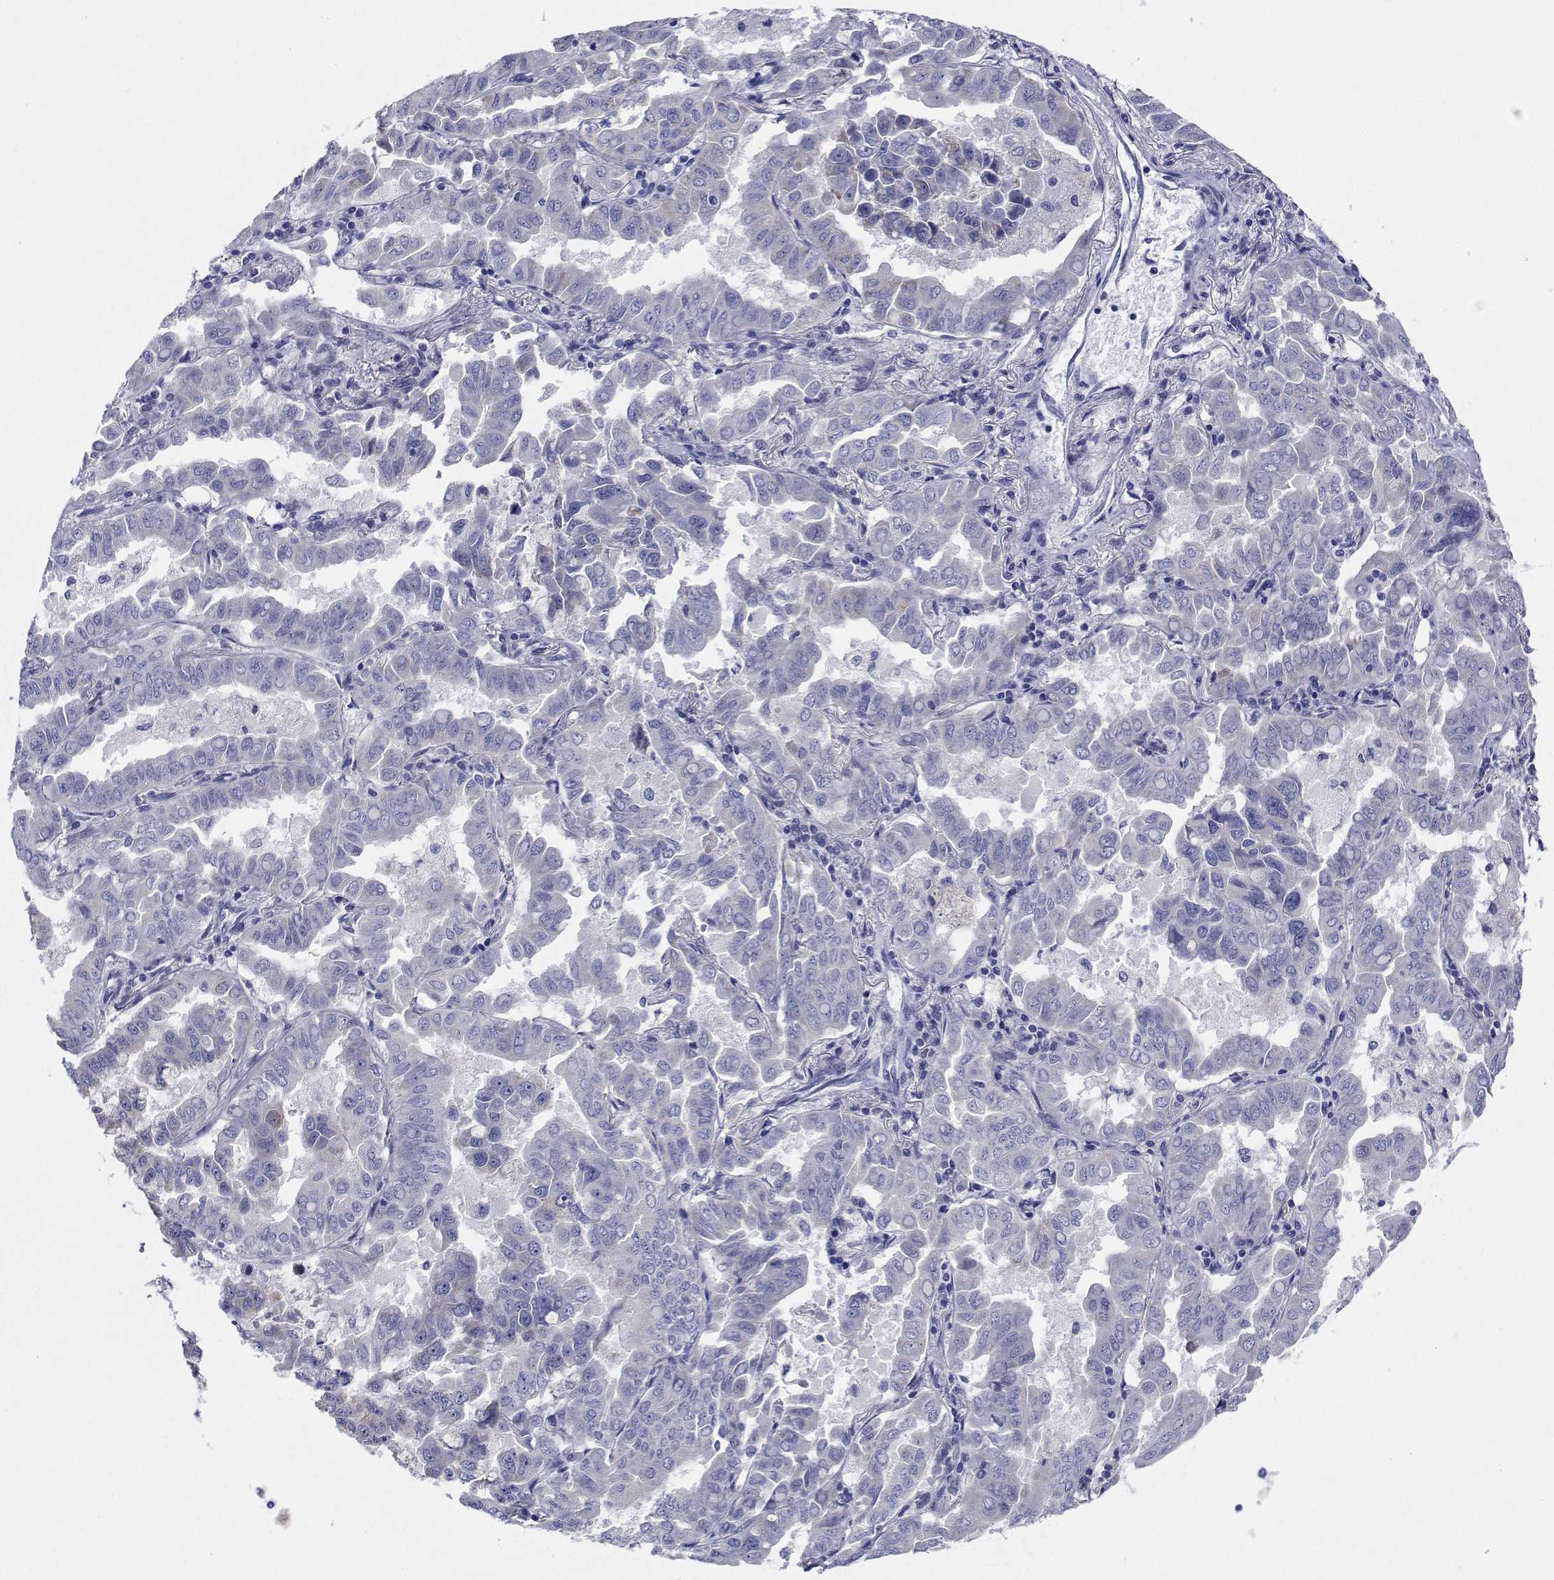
{"staining": {"intensity": "negative", "quantity": "none", "location": "none"}, "tissue": "lung cancer", "cell_type": "Tumor cells", "image_type": "cancer", "snomed": [{"axis": "morphology", "description": "Adenocarcinoma, NOS"}, {"axis": "topography", "description": "Lung"}], "caption": "Tumor cells show no significant expression in lung adenocarcinoma. (DAB (3,3'-diaminobenzidine) IHC with hematoxylin counter stain).", "gene": "CDHR3", "patient": {"sex": "male", "age": 64}}